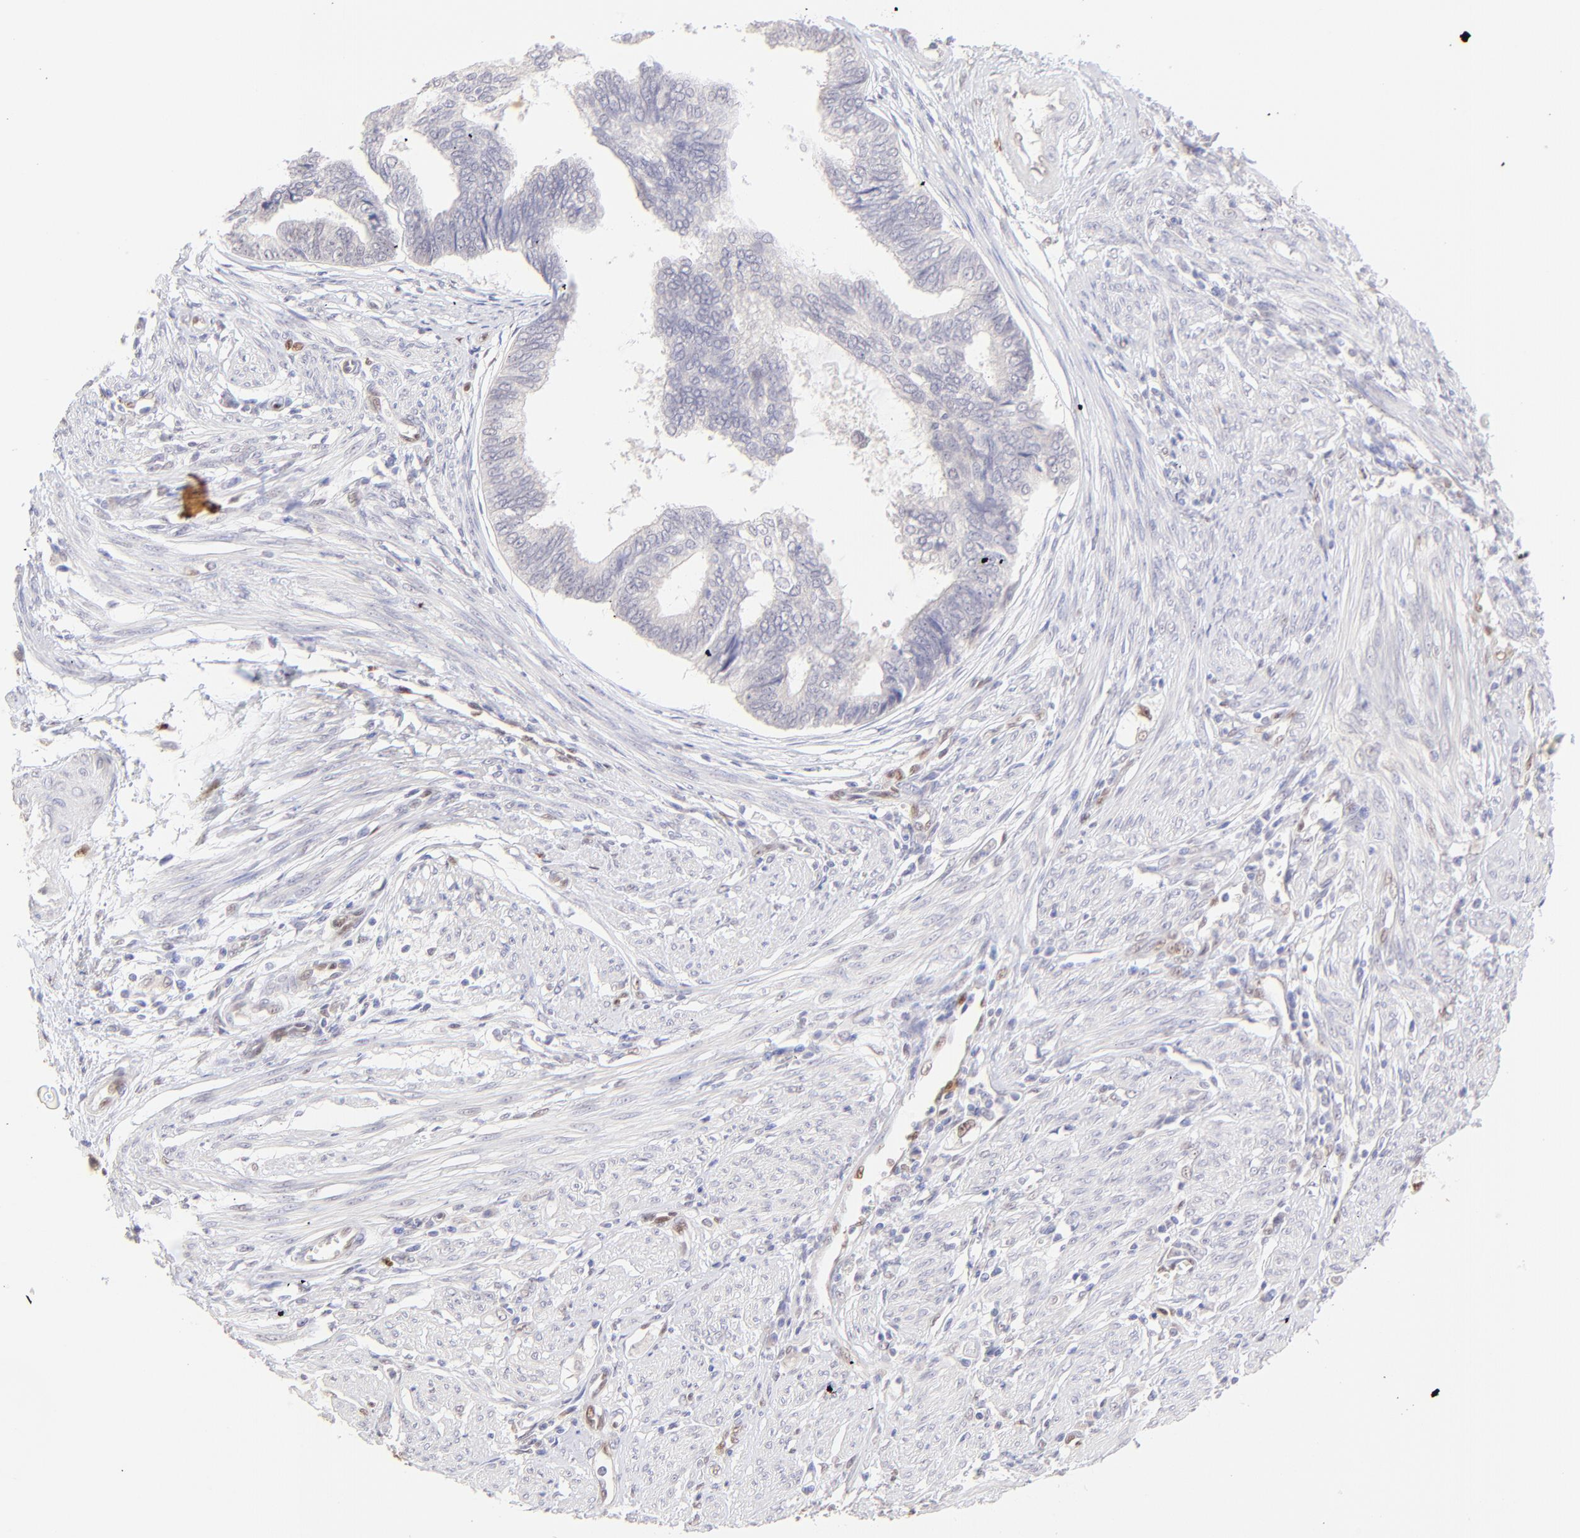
{"staining": {"intensity": "negative", "quantity": "none", "location": "none"}, "tissue": "endometrial cancer", "cell_type": "Tumor cells", "image_type": "cancer", "snomed": [{"axis": "morphology", "description": "Adenocarcinoma, NOS"}, {"axis": "topography", "description": "Endometrium"}], "caption": "Tumor cells are negative for brown protein staining in endometrial cancer. Brightfield microscopy of immunohistochemistry stained with DAB (3,3'-diaminobenzidine) (brown) and hematoxylin (blue), captured at high magnification.", "gene": "KLF4", "patient": {"sex": "female", "age": 75}}